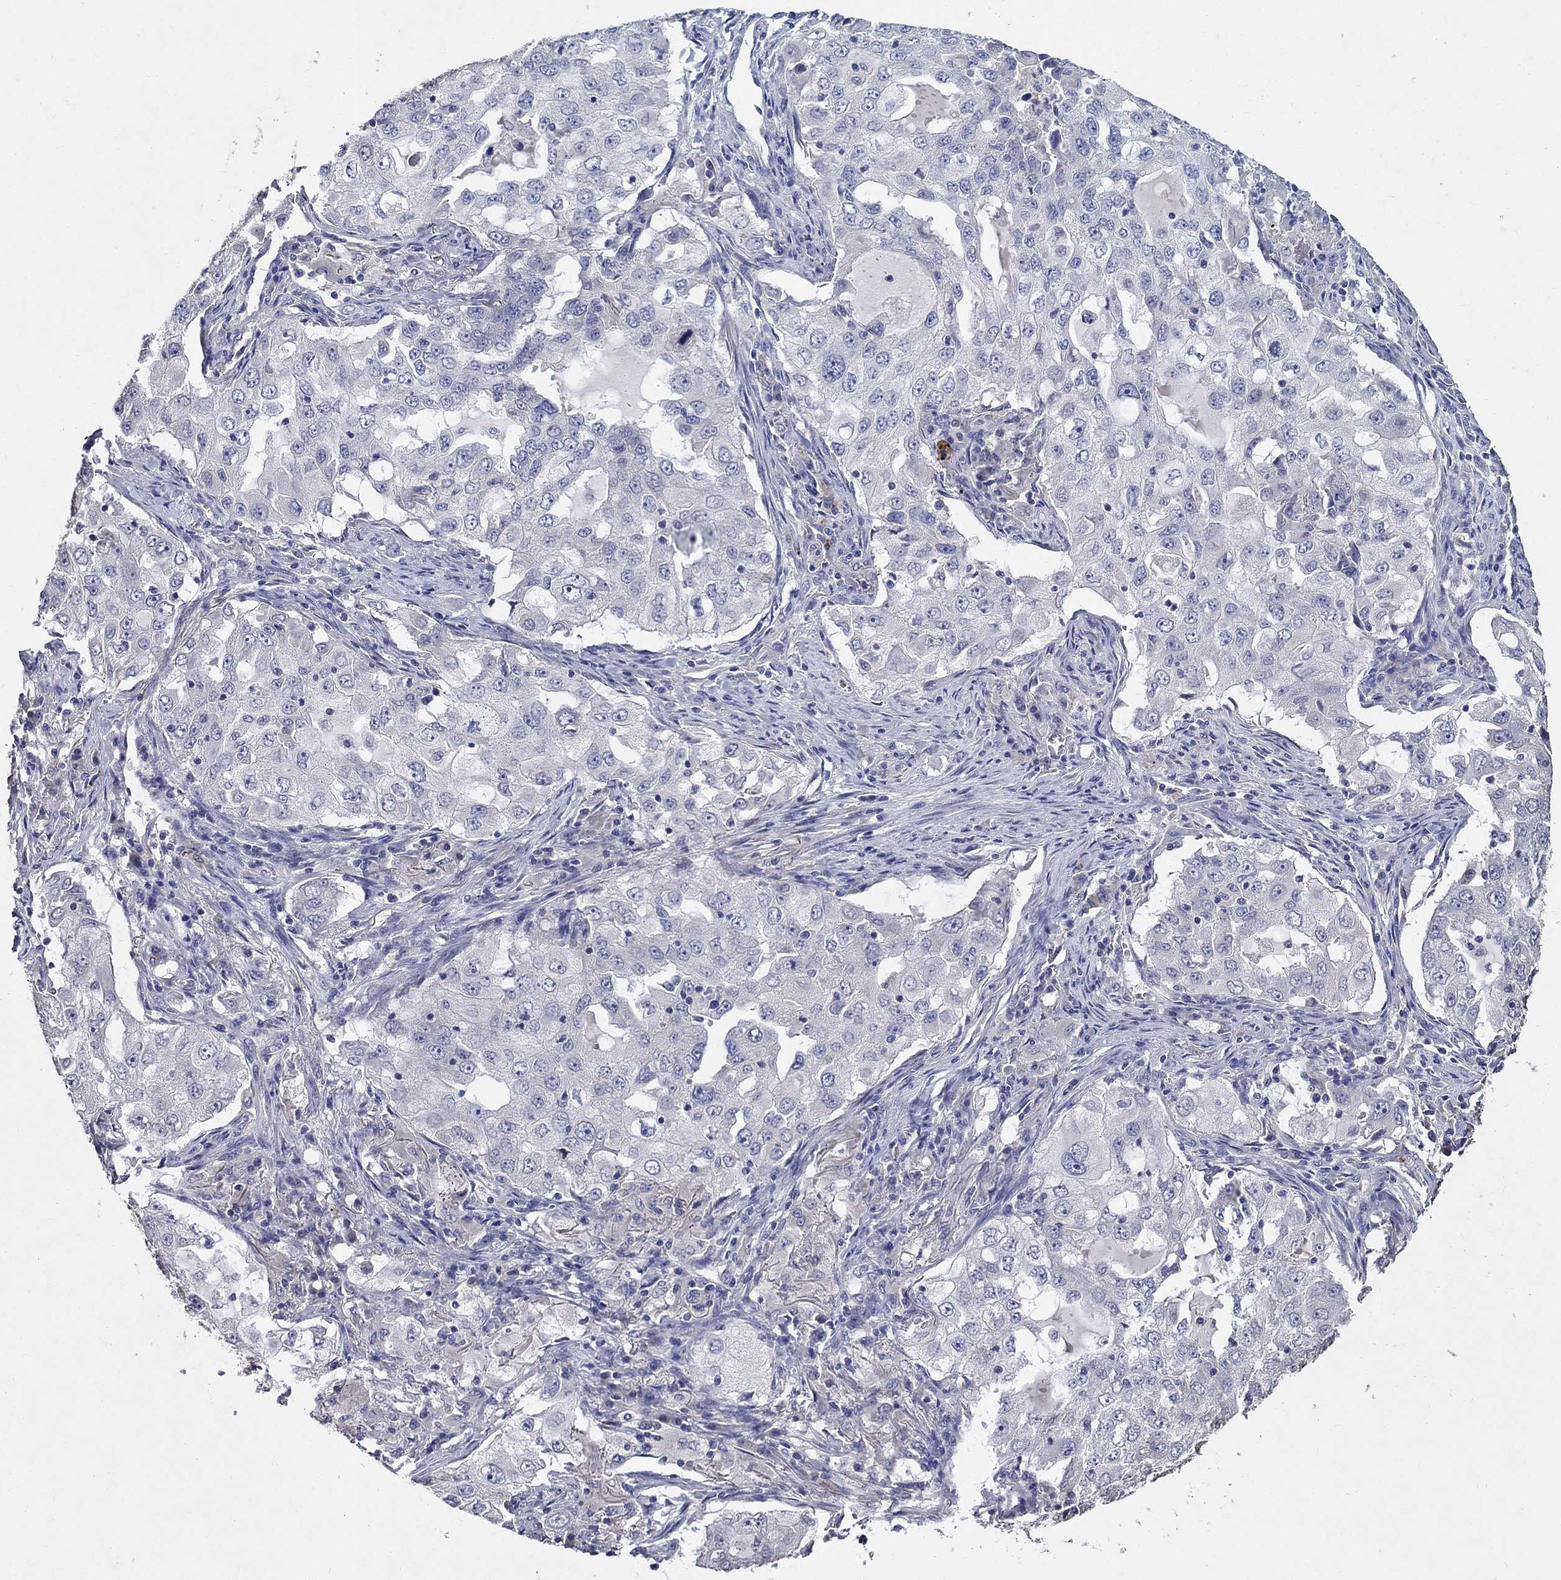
{"staining": {"intensity": "negative", "quantity": "none", "location": "none"}, "tissue": "lung cancer", "cell_type": "Tumor cells", "image_type": "cancer", "snomed": [{"axis": "morphology", "description": "Adenocarcinoma, NOS"}, {"axis": "topography", "description": "Lung"}], "caption": "Lung cancer (adenocarcinoma) was stained to show a protein in brown. There is no significant staining in tumor cells. (DAB (3,3'-diaminobenzidine) IHC with hematoxylin counter stain).", "gene": "PROZ", "patient": {"sex": "female", "age": 61}}